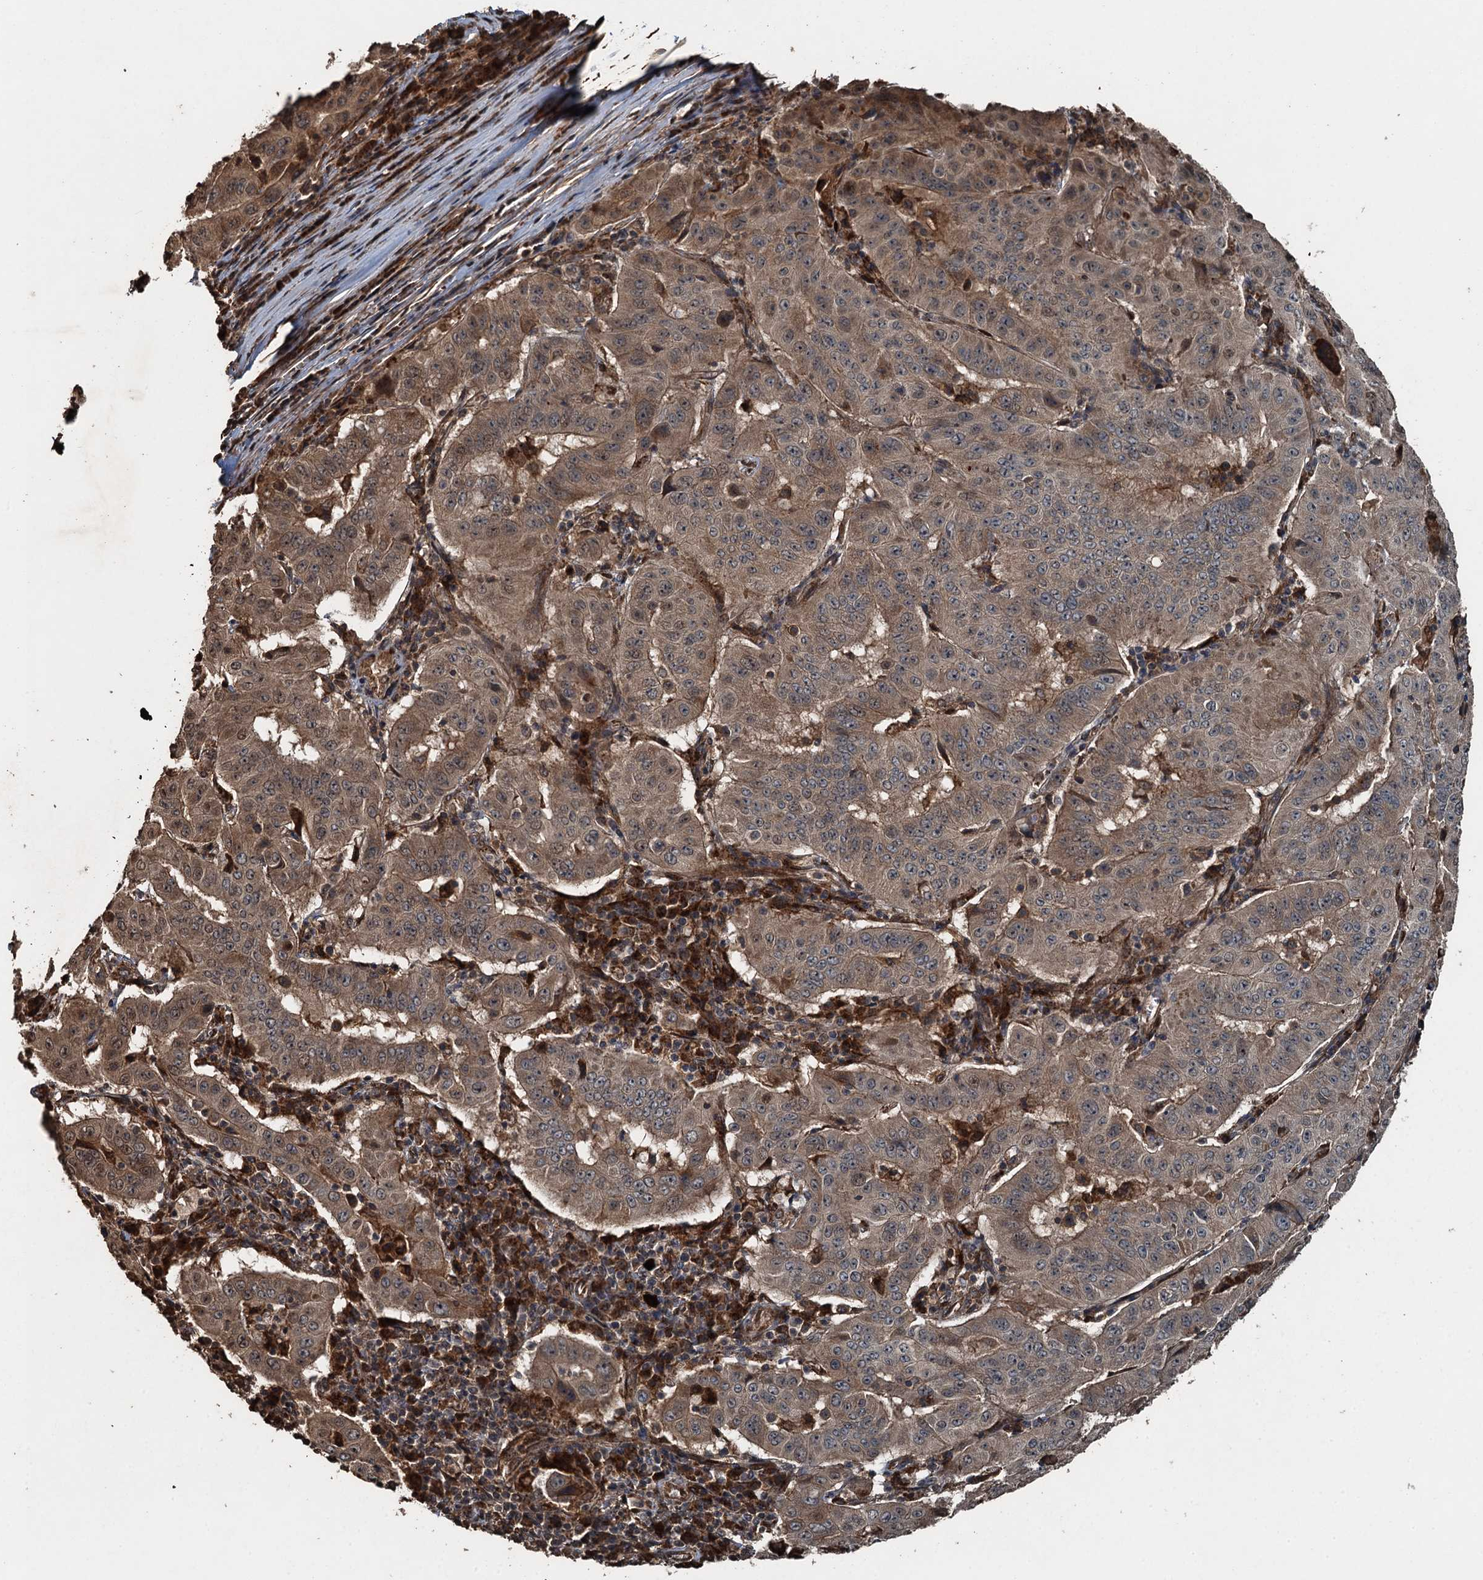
{"staining": {"intensity": "weak", "quantity": ">75%", "location": "cytoplasmic/membranous"}, "tissue": "pancreatic cancer", "cell_type": "Tumor cells", "image_type": "cancer", "snomed": [{"axis": "morphology", "description": "Adenocarcinoma, NOS"}, {"axis": "topography", "description": "Pancreas"}], "caption": "Weak cytoplasmic/membranous positivity for a protein is present in about >75% of tumor cells of pancreatic cancer (adenocarcinoma) using immunohistochemistry (IHC).", "gene": "TCTN1", "patient": {"sex": "male", "age": 63}}